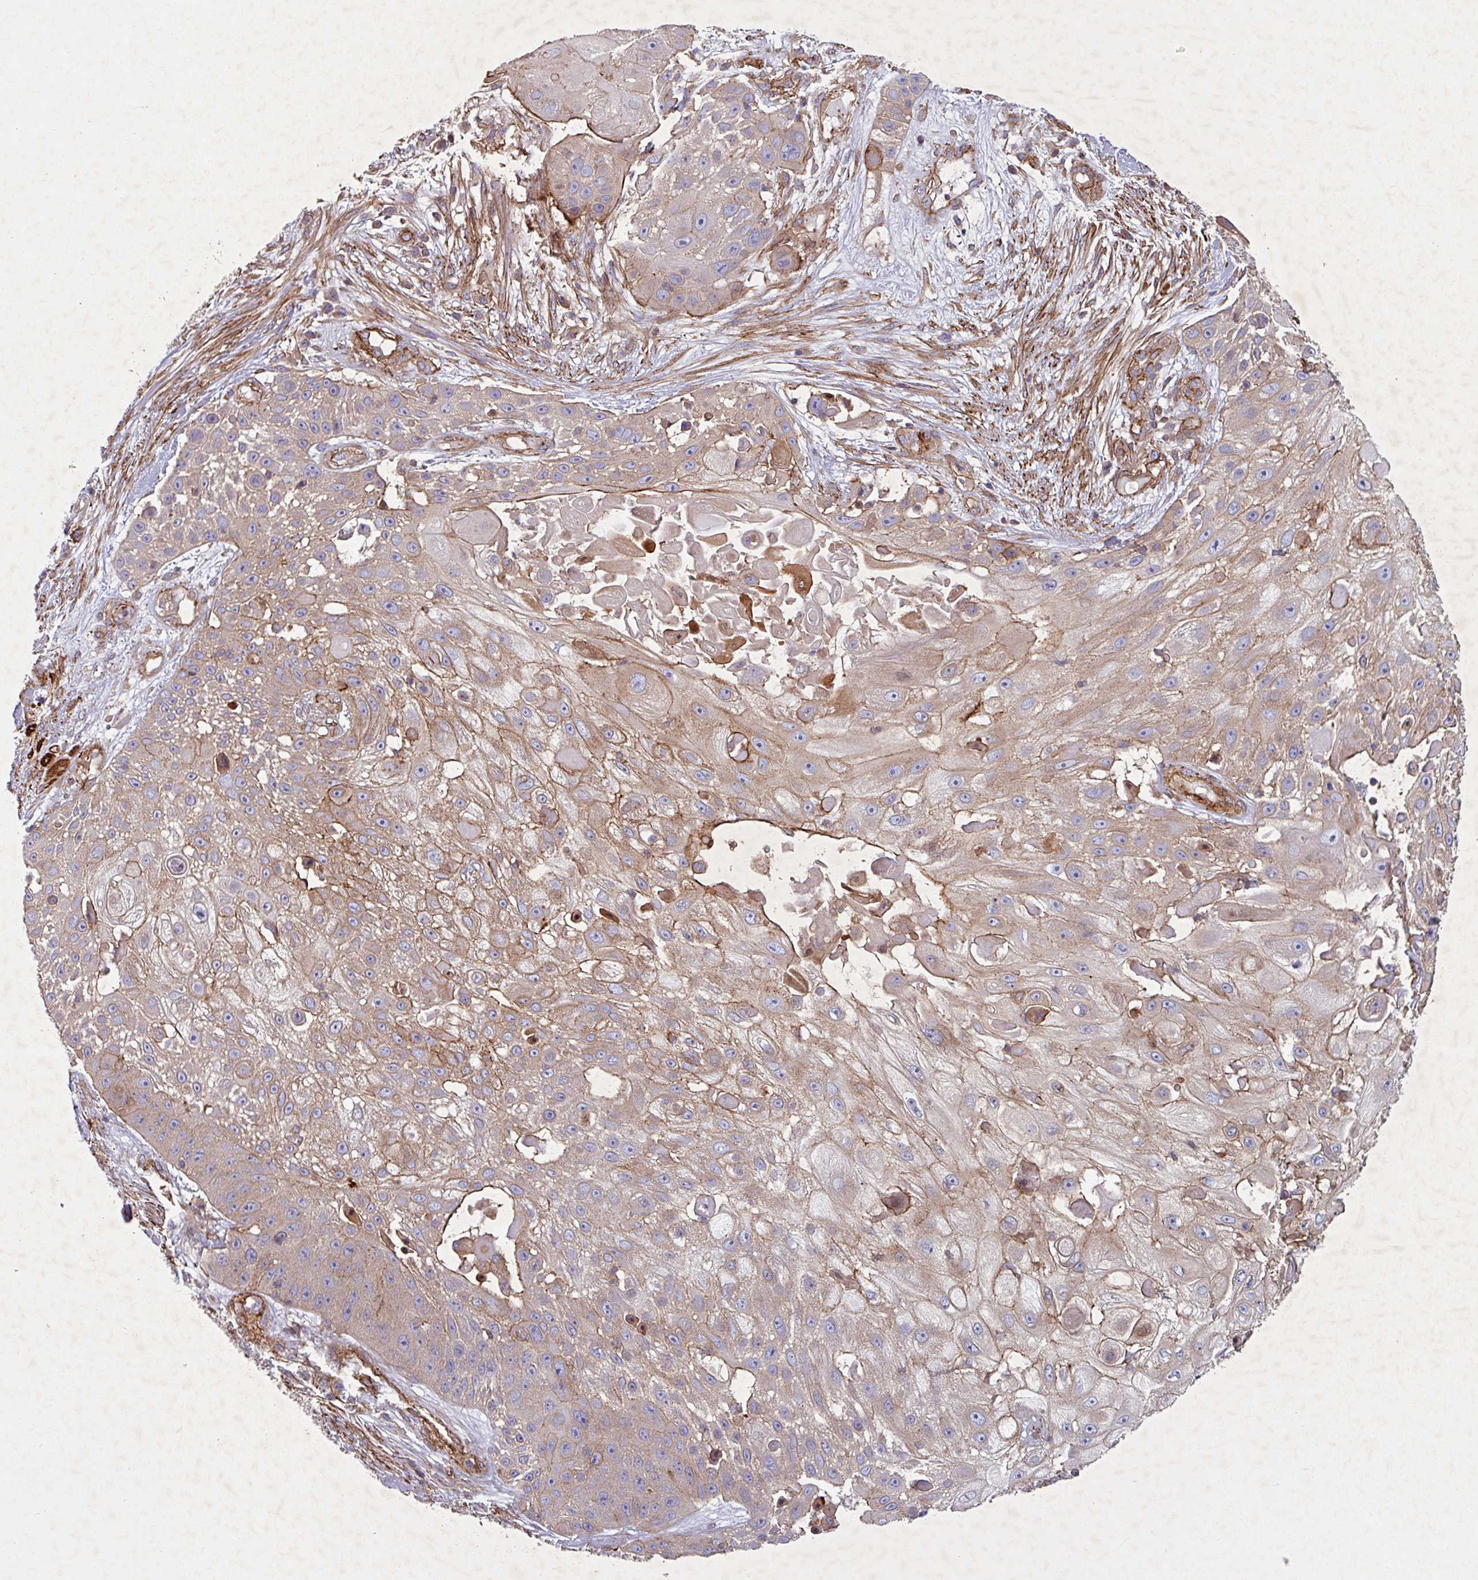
{"staining": {"intensity": "moderate", "quantity": "<25%", "location": "cytoplasmic/membranous"}, "tissue": "skin cancer", "cell_type": "Tumor cells", "image_type": "cancer", "snomed": [{"axis": "morphology", "description": "Squamous cell carcinoma, NOS"}, {"axis": "topography", "description": "Skin"}], "caption": "This is a photomicrograph of immunohistochemistry staining of skin cancer (squamous cell carcinoma), which shows moderate expression in the cytoplasmic/membranous of tumor cells.", "gene": "ATP2C2", "patient": {"sex": "female", "age": 86}}